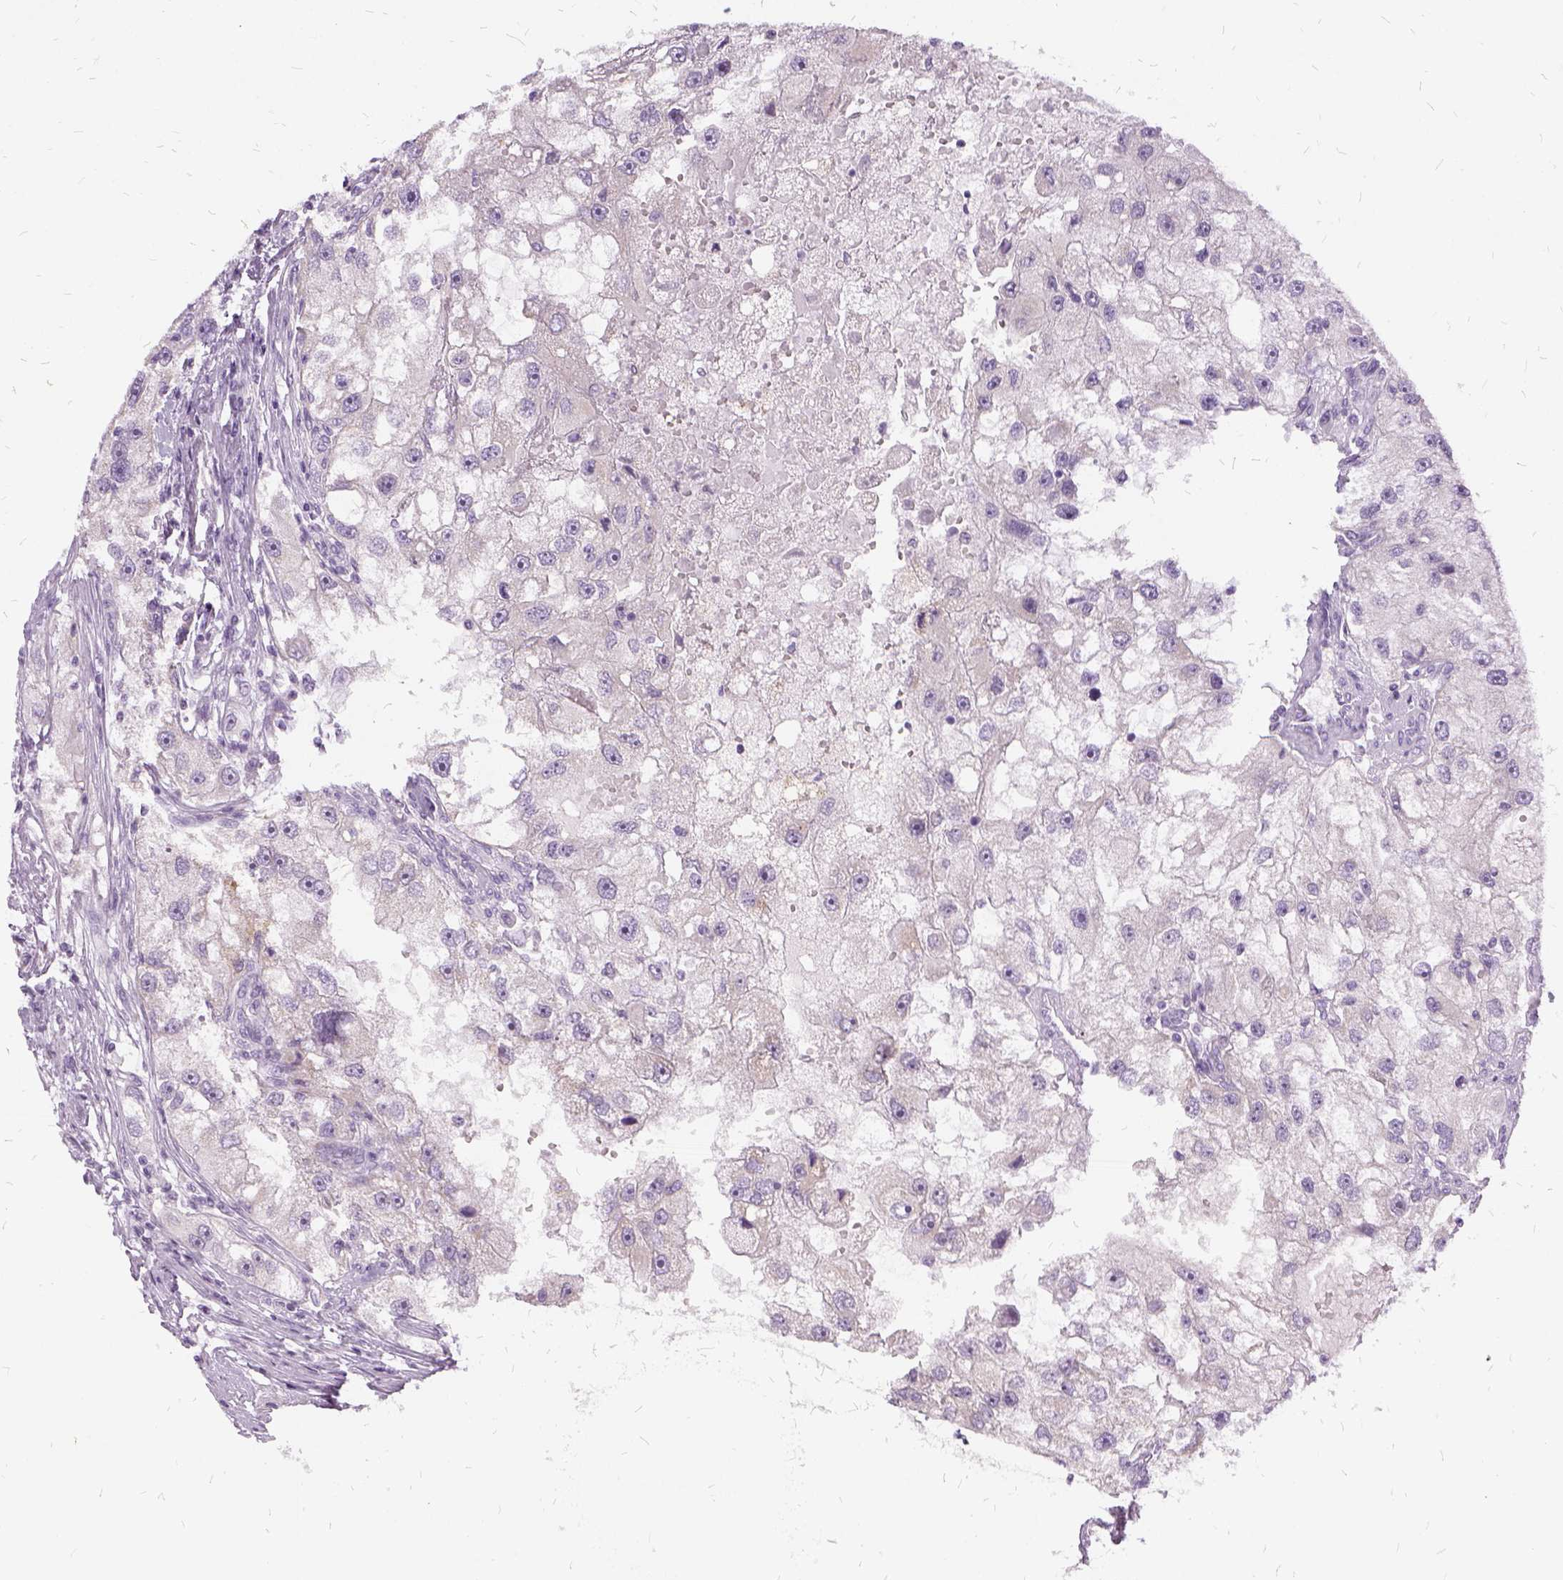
{"staining": {"intensity": "negative", "quantity": "none", "location": "none"}, "tissue": "renal cancer", "cell_type": "Tumor cells", "image_type": "cancer", "snomed": [{"axis": "morphology", "description": "Adenocarcinoma, NOS"}, {"axis": "topography", "description": "Kidney"}], "caption": "IHC of human renal cancer (adenocarcinoma) reveals no staining in tumor cells.", "gene": "FDX1", "patient": {"sex": "male", "age": 63}}